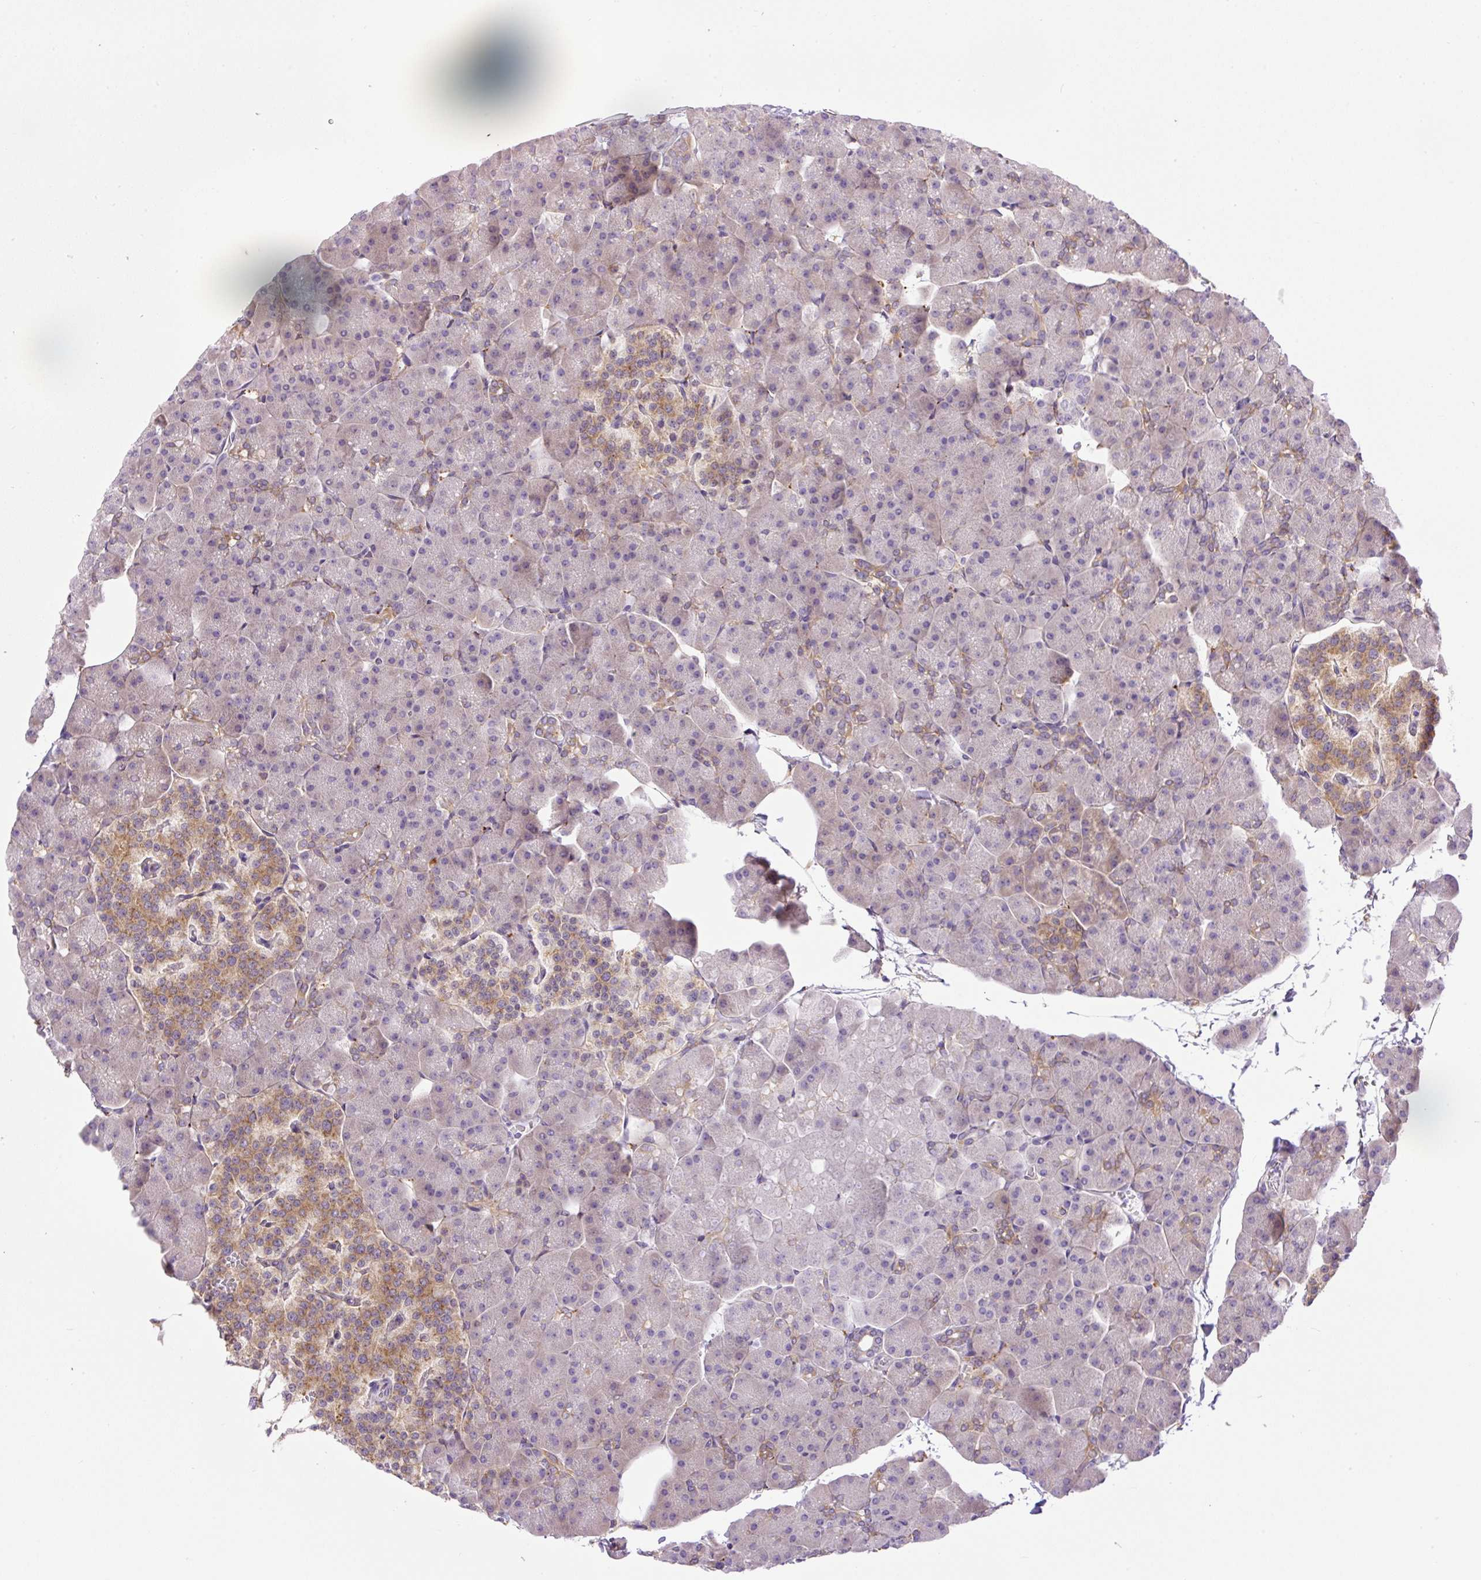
{"staining": {"intensity": "moderate", "quantity": "<25%", "location": "cytoplasmic/membranous"}, "tissue": "pancreas", "cell_type": "Exocrine glandular cells", "image_type": "normal", "snomed": [{"axis": "morphology", "description": "Normal tissue, NOS"}, {"axis": "topography", "description": "Pancreas"}], "caption": "Immunohistochemical staining of benign pancreas shows moderate cytoplasmic/membranous protein positivity in approximately <25% of exocrine glandular cells.", "gene": "POFUT1", "patient": {"sex": "male", "age": 35}}